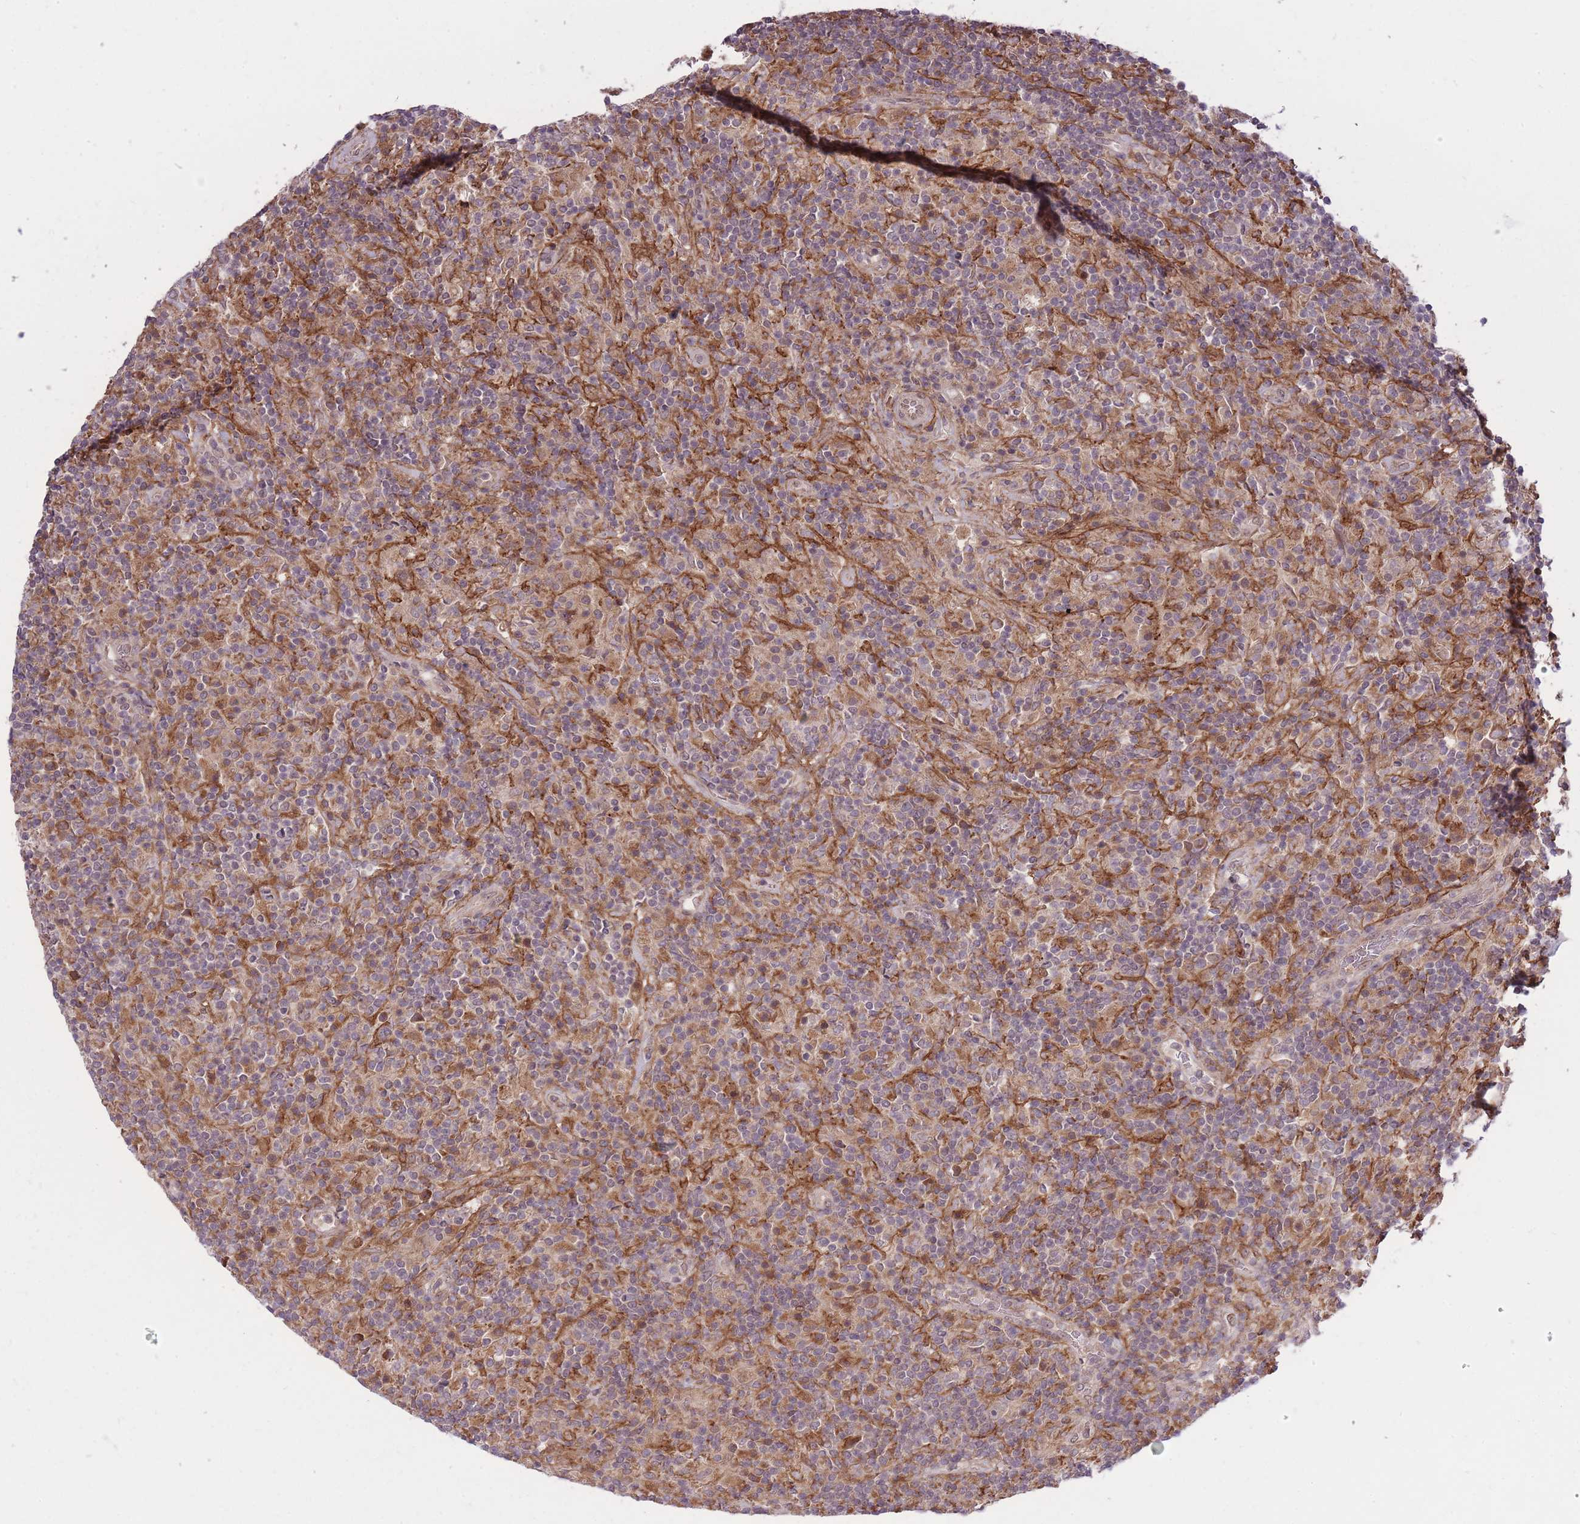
{"staining": {"intensity": "negative", "quantity": "none", "location": "none"}, "tissue": "lymphoma", "cell_type": "Tumor cells", "image_type": "cancer", "snomed": [{"axis": "morphology", "description": "Hodgkin's disease, NOS"}, {"axis": "topography", "description": "Lymph node"}], "caption": "Lymphoma was stained to show a protein in brown. There is no significant positivity in tumor cells. Nuclei are stained in blue.", "gene": "ZNF391", "patient": {"sex": "male", "age": 70}}